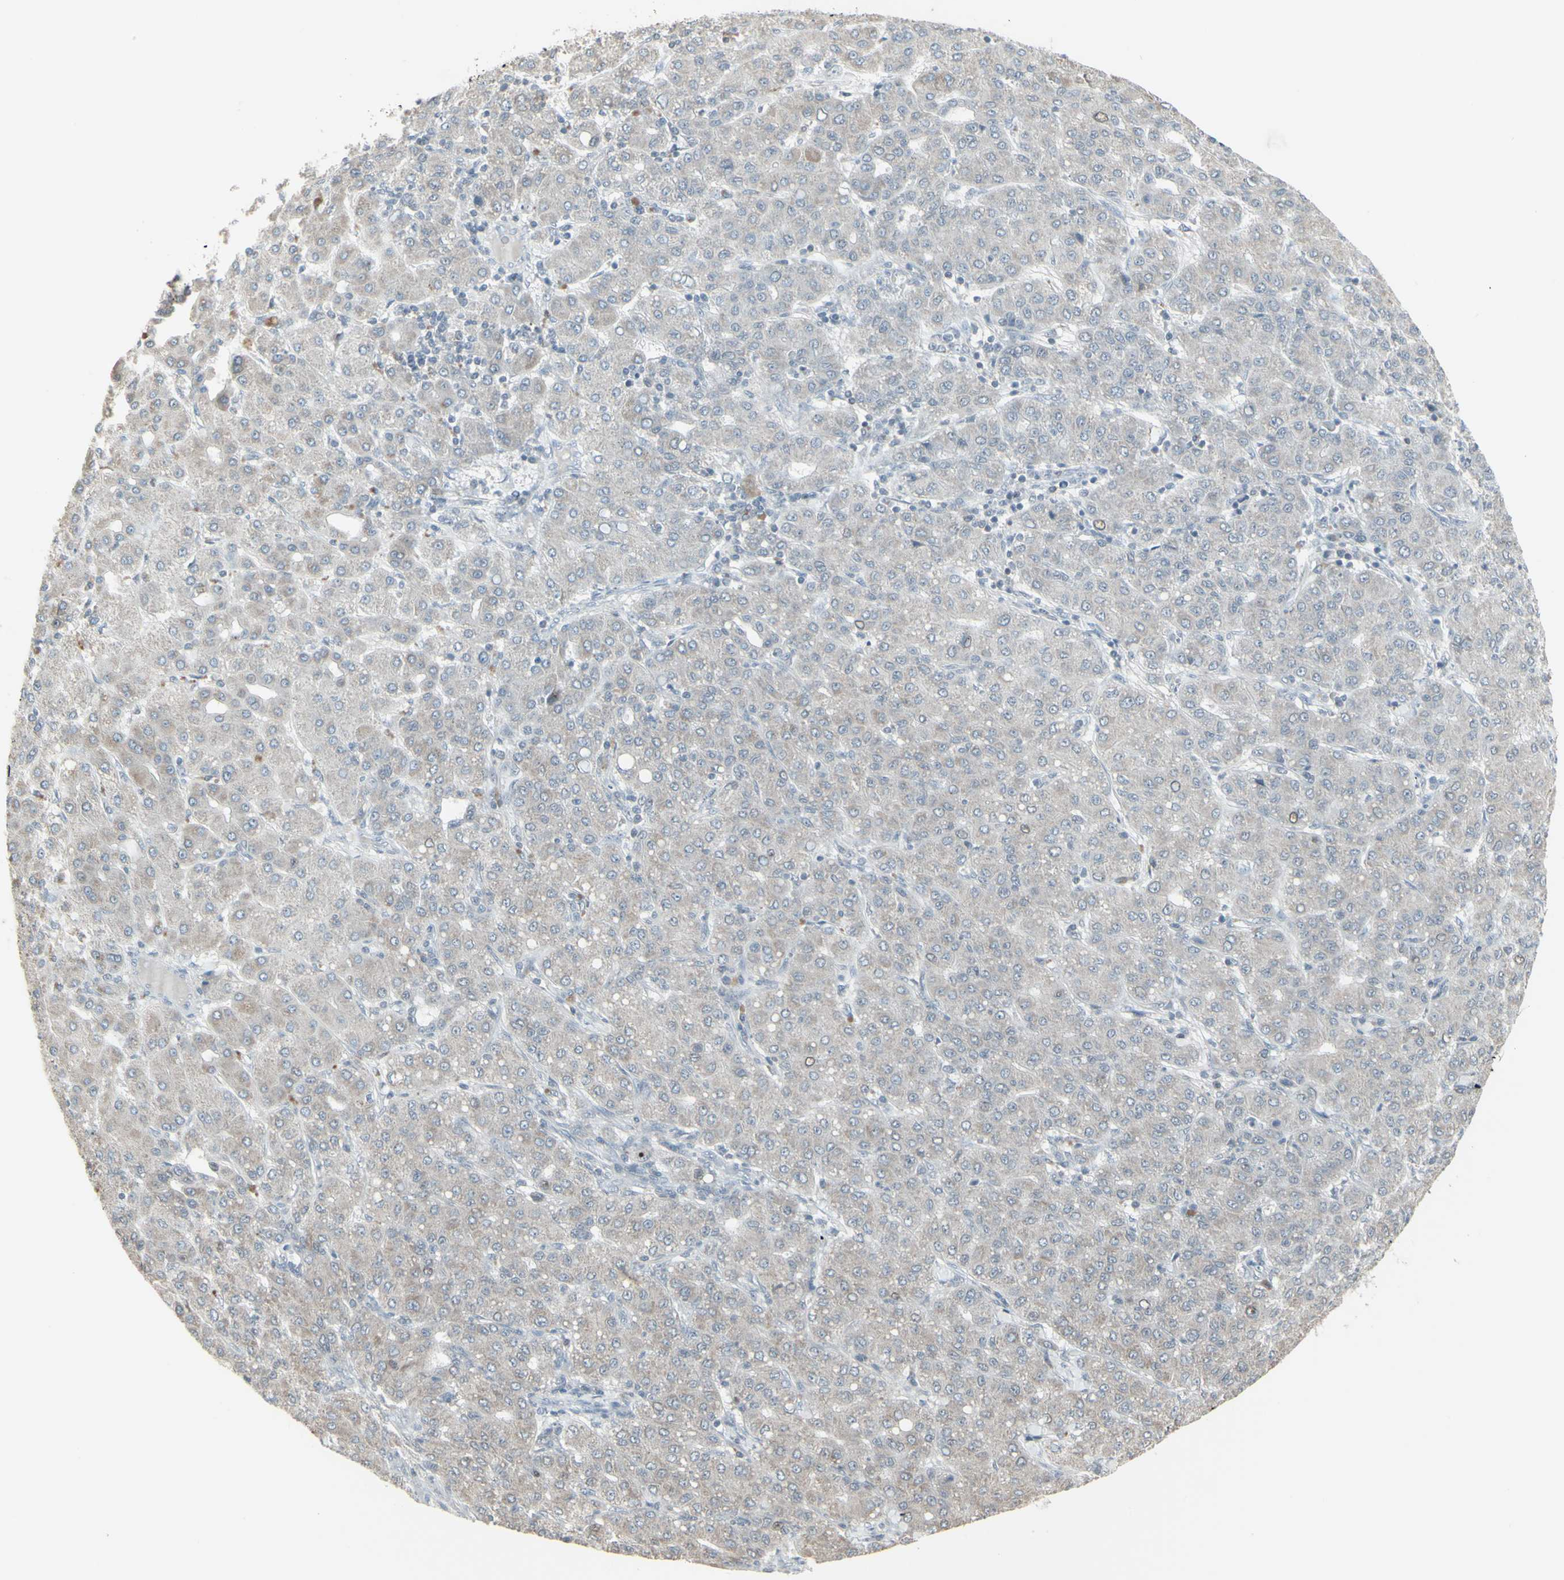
{"staining": {"intensity": "negative", "quantity": "none", "location": "none"}, "tissue": "liver cancer", "cell_type": "Tumor cells", "image_type": "cancer", "snomed": [{"axis": "morphology", "description": "Carcinoma, Hepatocellular, NOS"}, {"axis": "topography", "description": "Liver"}], "caption": "Human liver hepatocellular carcinoma stained for a protein using immunohistochemistry reveals no staining in tumor cells.", "gene": "SAMSN1", "patient": {"sex": "male", "age": 65}}